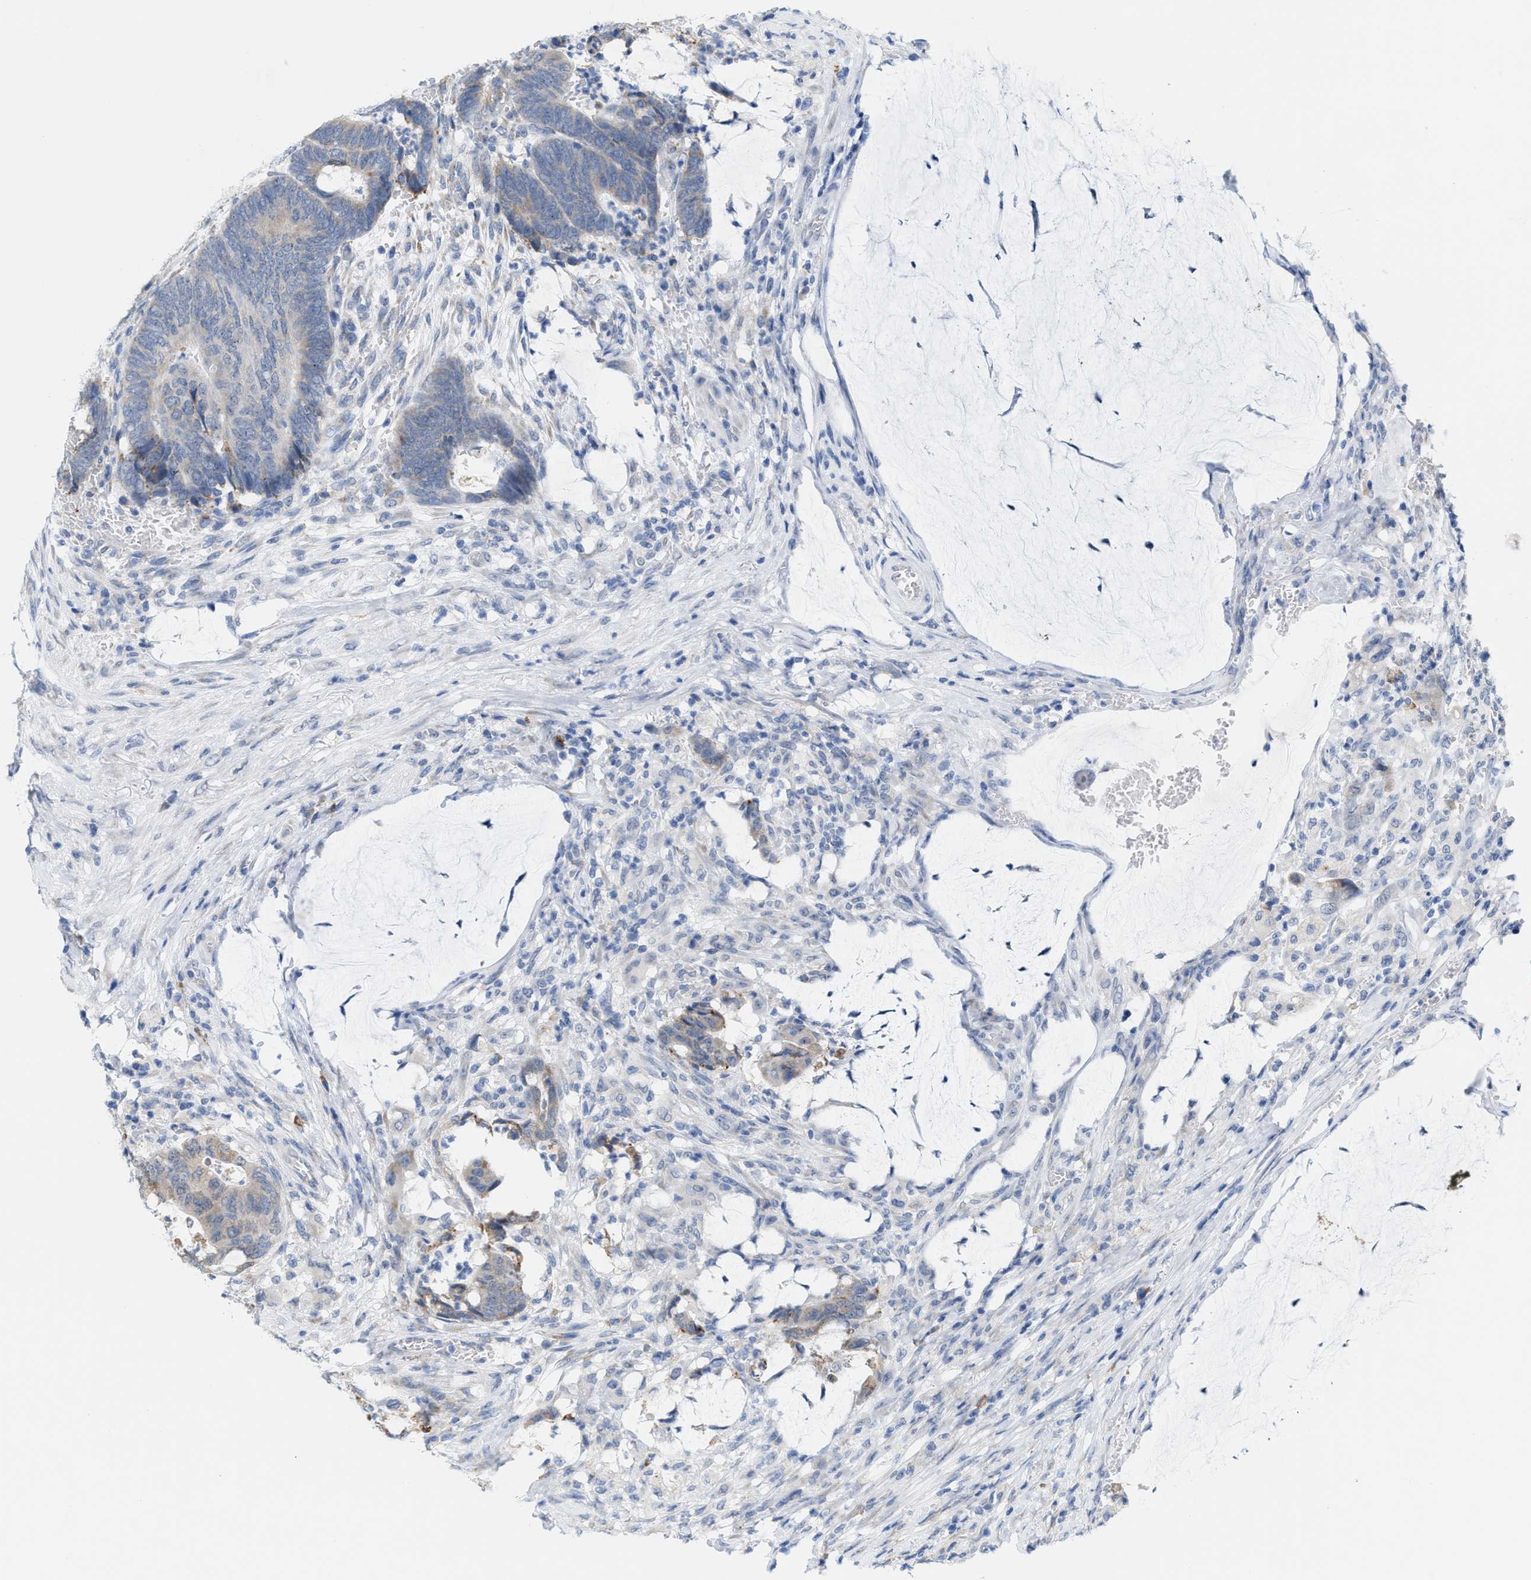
{"staining": {"intensity": "weak", "quantity": "<25%", "location": "cytoplasmic/membranous"}, "tissue": "colorectal cancer", "cell_type": "Tumor cells", "image_type": "cancer", "snomed": [{"axis": "morphology", "description": "Normal tissue, NOS"}, {"axis": "morphology", "description": "Adenocarcinoma, NOS"}, {"axis": "topography", "description": "Rectum"}, {"axis": "topography", "description": "Peripheral nerve tissue"}], "caption": "This is an IHC photomicrograph of human colorectal adenocarcinoma. There is no positivity in tumor cells.", "gene": "KIFC3", "patient": {"sex": "male", "age": 92}}